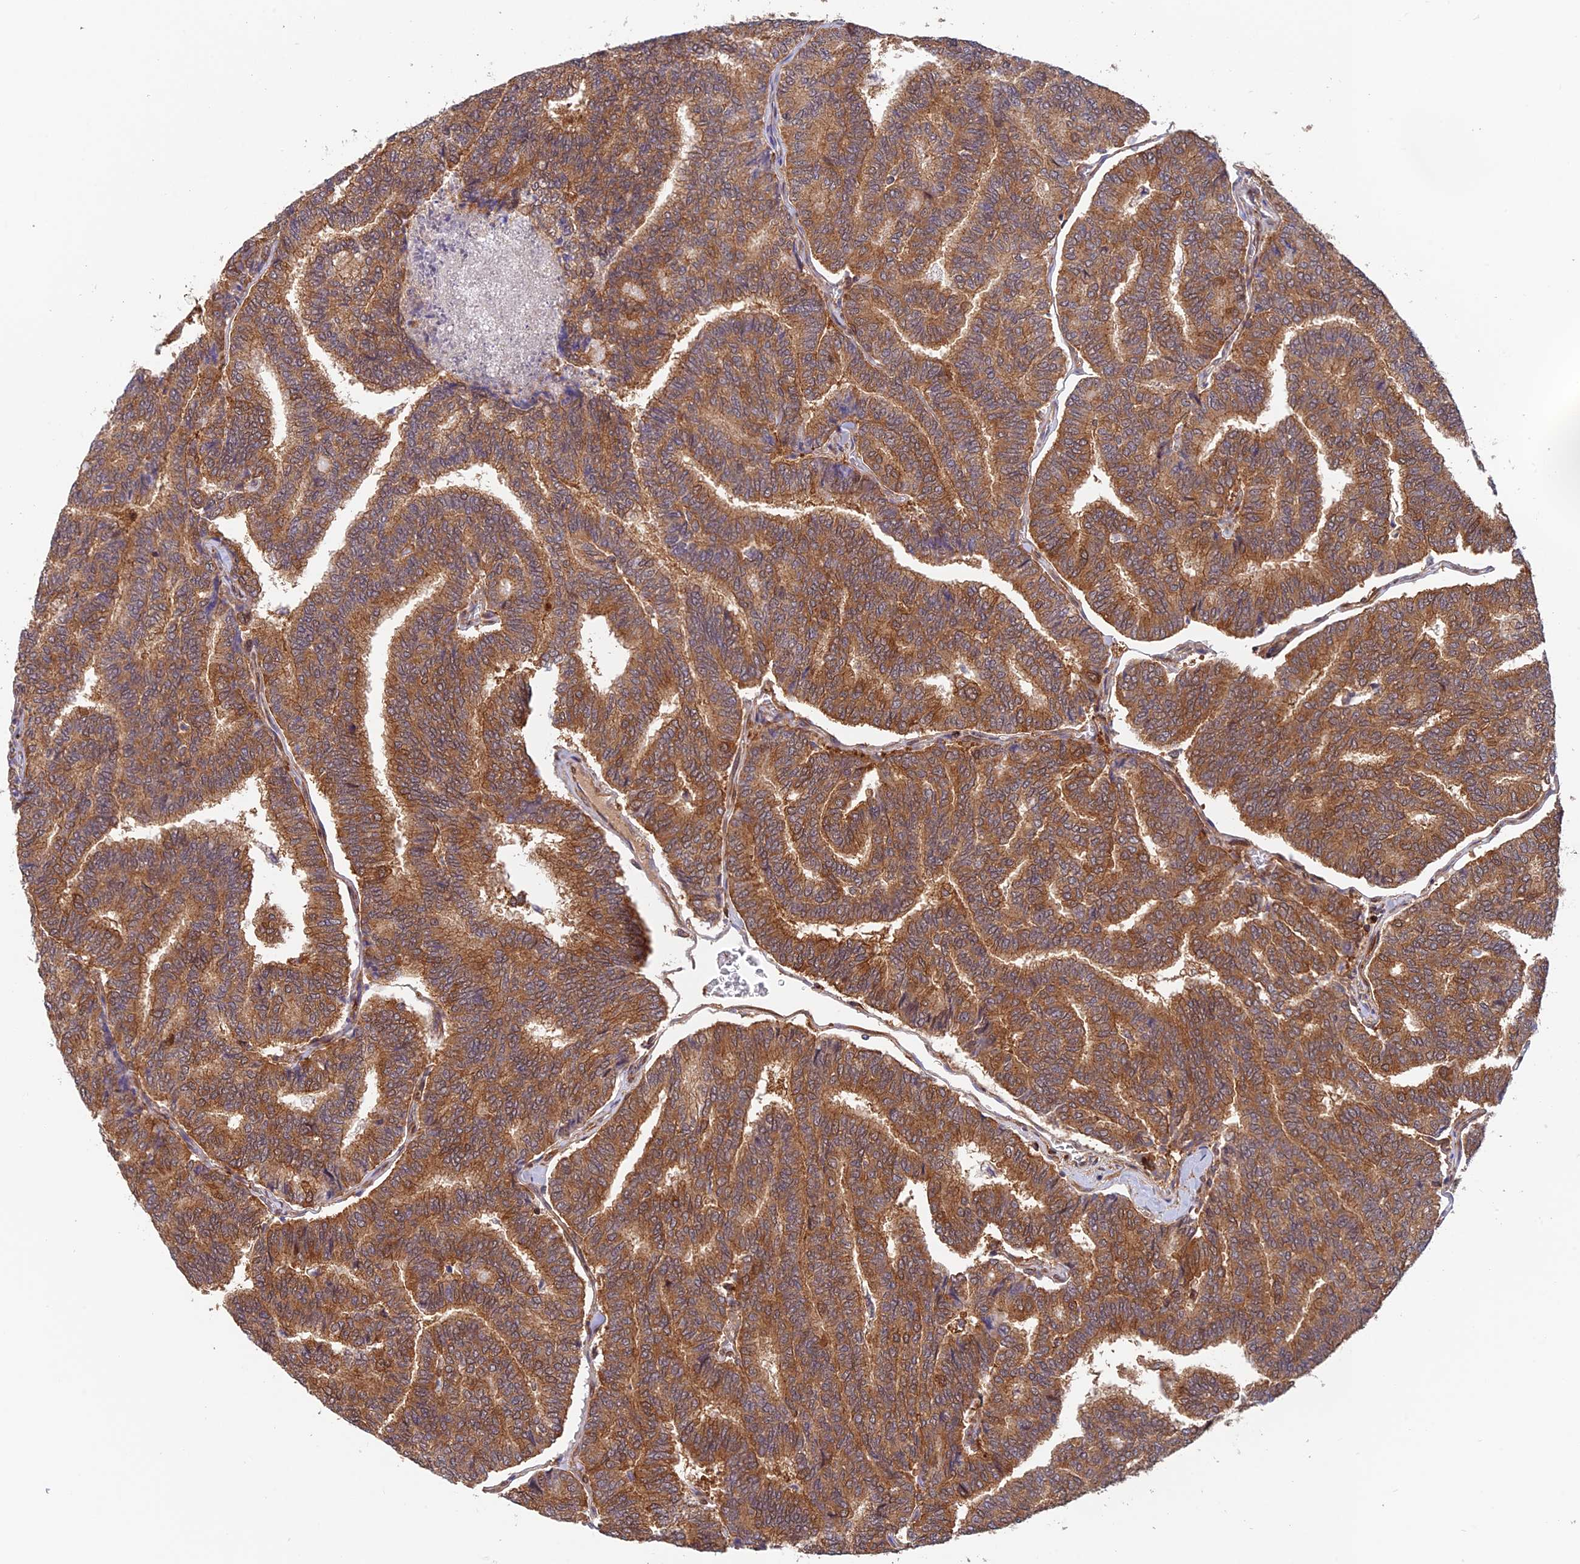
{"staining": {"intensity": "strong", "quantity": ">75%", "location": "cytoplasmic/membranous"}, "tissue": "thyroid cancer", "cell_type": "Tumor cells", "image_type": "cancer", "snomed": [{"axis": "morphology", "description": "Papillary adenocarcinoma, NOS"}, {"axis": "topography", "description": "Thyroid gland"}], "caption": "Strong cytoplasmic/membranous protein staining is present in approximately >75% of tumor cells in thyroid cancer.", "gene": "EVI5L", "patient": {"sex": "female", "age": 35}}